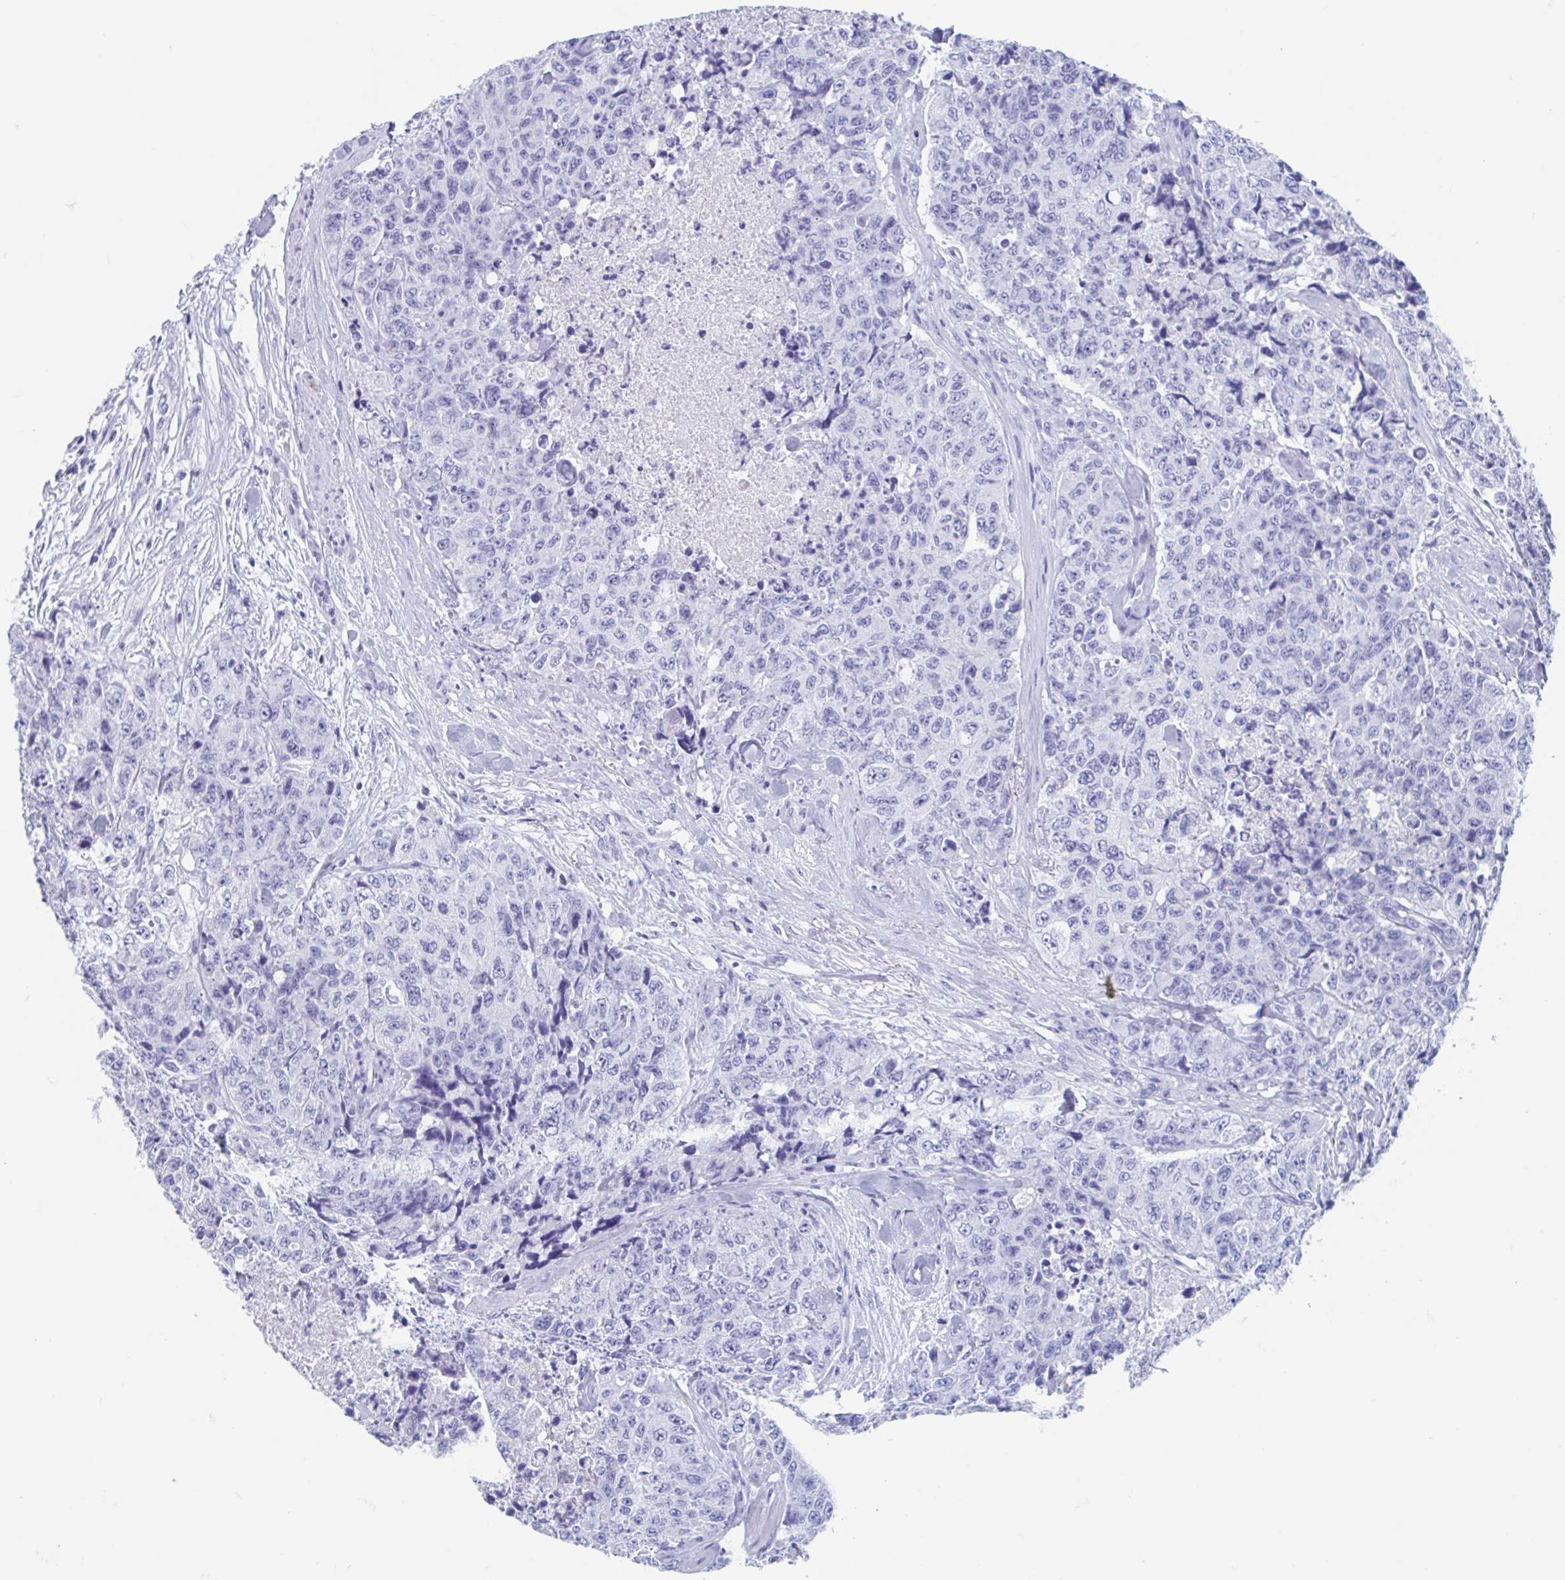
{"staining": {"intensity": "negative", "quantity": "none", "location": "none"}, "tissue": "urothelial cancer", "cell_type": "Tumor cells", "image_type": "cancer", "snomed": [{"axis": "morphology", "description": "Urothelial carcinoma, High grade"}, {"axis": "topography", "description": "Urinary bladder"}], "caption": "Immunohistochemical staining of urothelial carcinoma (high-grade) exhibits no significant expression in tumor cells. (Stains: DAB (3,3'-diaminobenzidine) IHC with hematoxylin counter stain, Microscopy: brightfield microscopy at high magnification).", "gene": "C10orf53", "patient": {"sex": "female", "age": 78}}